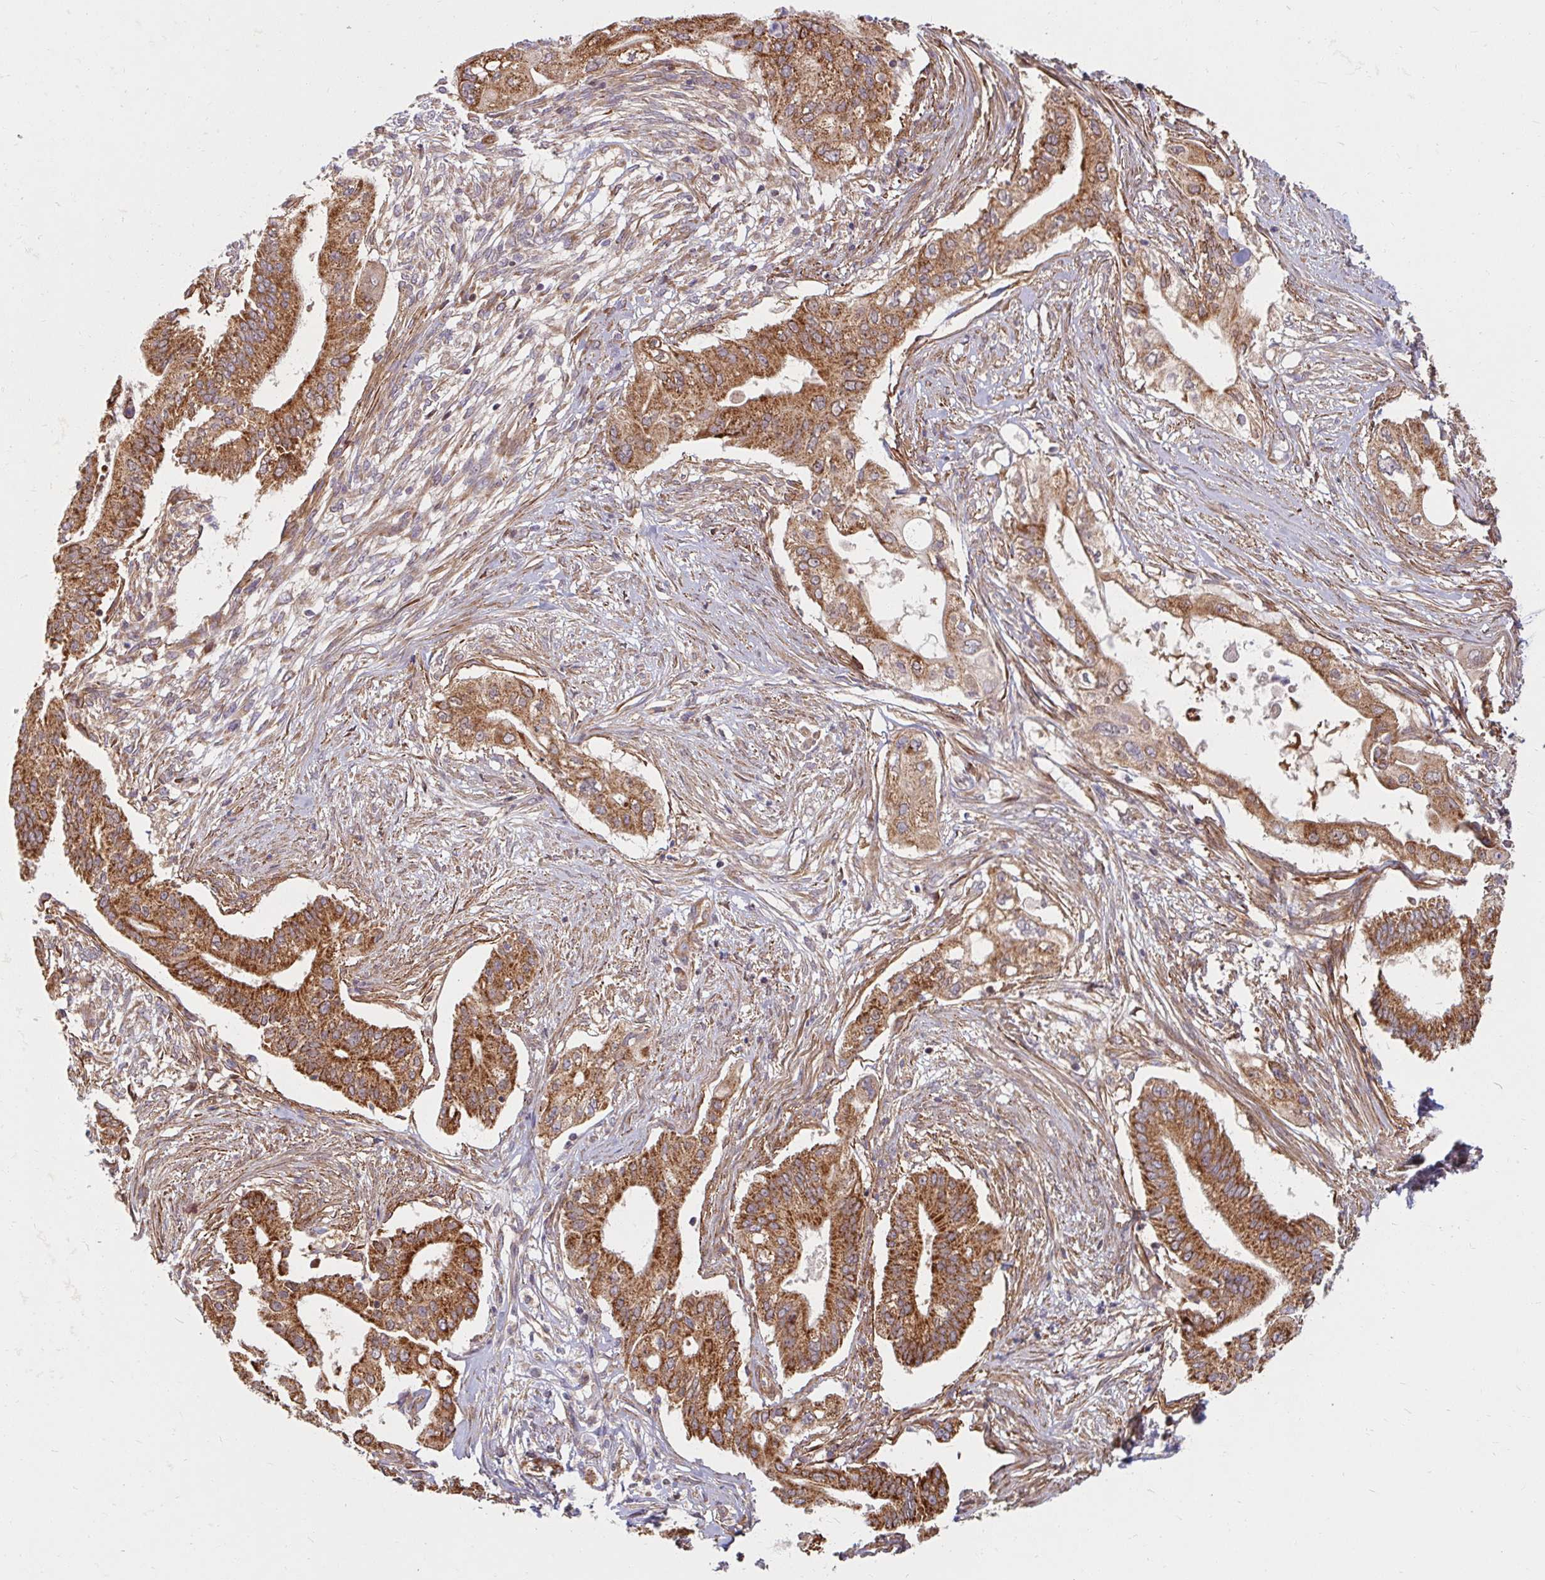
{"staining": {"intensity": "strong", "quantity": ">75%", "location": "cytoplasmic/membranous"}, "tissue": "pancreatic cancer", "cell_type": "Tumor cells", "image_type": "cancer", "snomed": [{"axis": "morphology", "description": "Adenocarcinoma, NOS"}, {"axis": "topography", "description": "Pancreas"}], "caption": "Immunohistochemistry (IHC) histopathology image of pancreatic cancer (adenocarcinoma) stained for a protein (brown), which demonstrates high levels of strong cytoplasmic/membranous expression in approximately >75% of tumor cells.", "gene": "BTF3", "patient": {"sex": "female", "age": 68}}